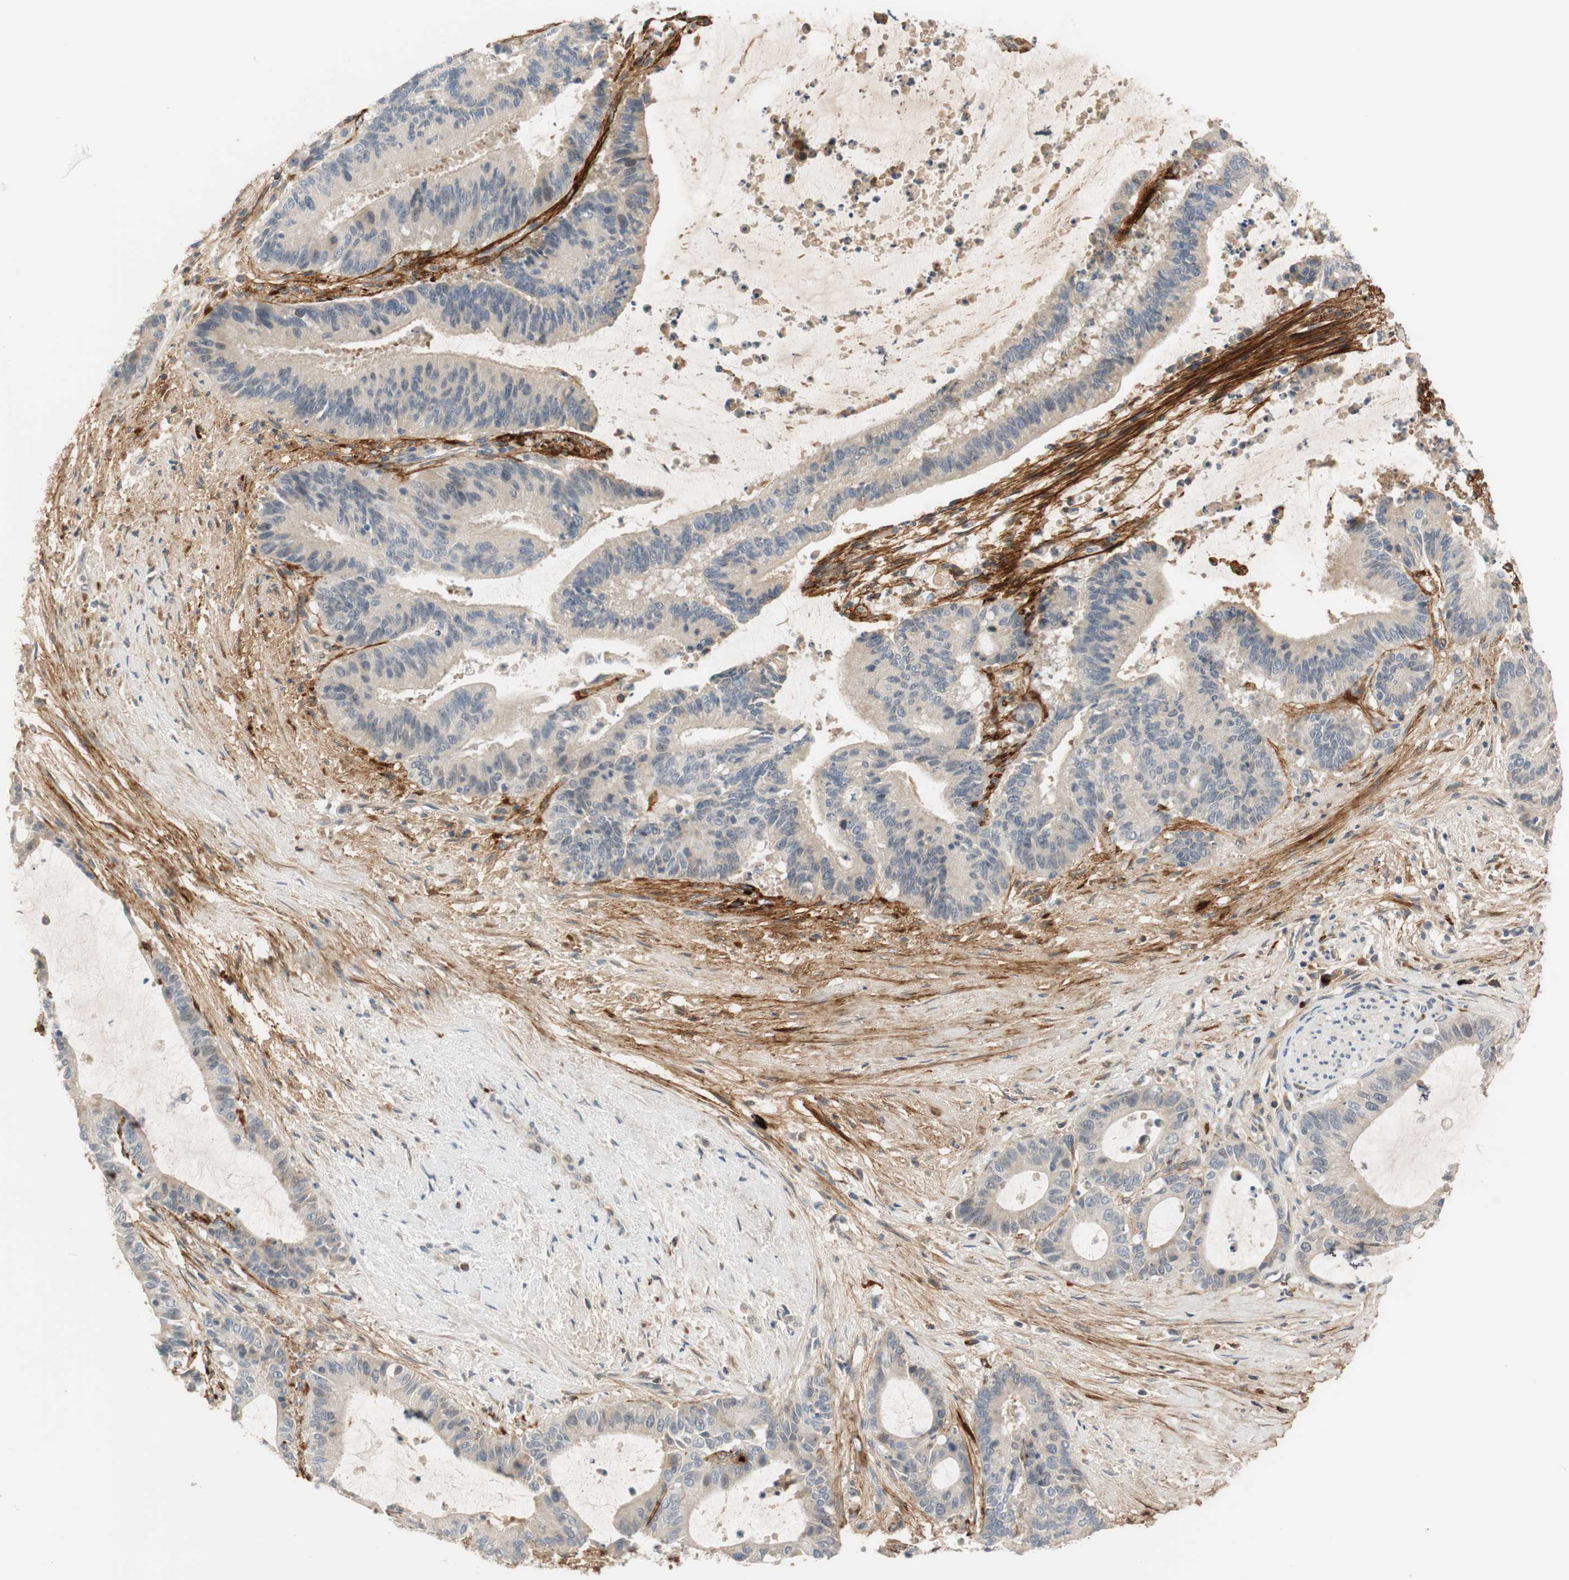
{"staining": {"intensity": "weak", "quantity": "25%-75%", "location": "cytoplasmic/membranous"}, "tissue": "liver cancer", "cell_type": "Tumor cells", "image_type": "cancer", "snomed": [{"axis": "morphology", "description": "Cholangiocarcinoma"}, {"axis": "topography", "description": "Liver"}], "caption": "This histopathology image demonstrates IHC staining of human liver cancer (cholangiocarcinoma), with low weak cytoplasmic/membranous expression in about 25%-75% of tumor cells.", "gene": "COL12A1", "patient": {"sex": "female", "age": 73}}